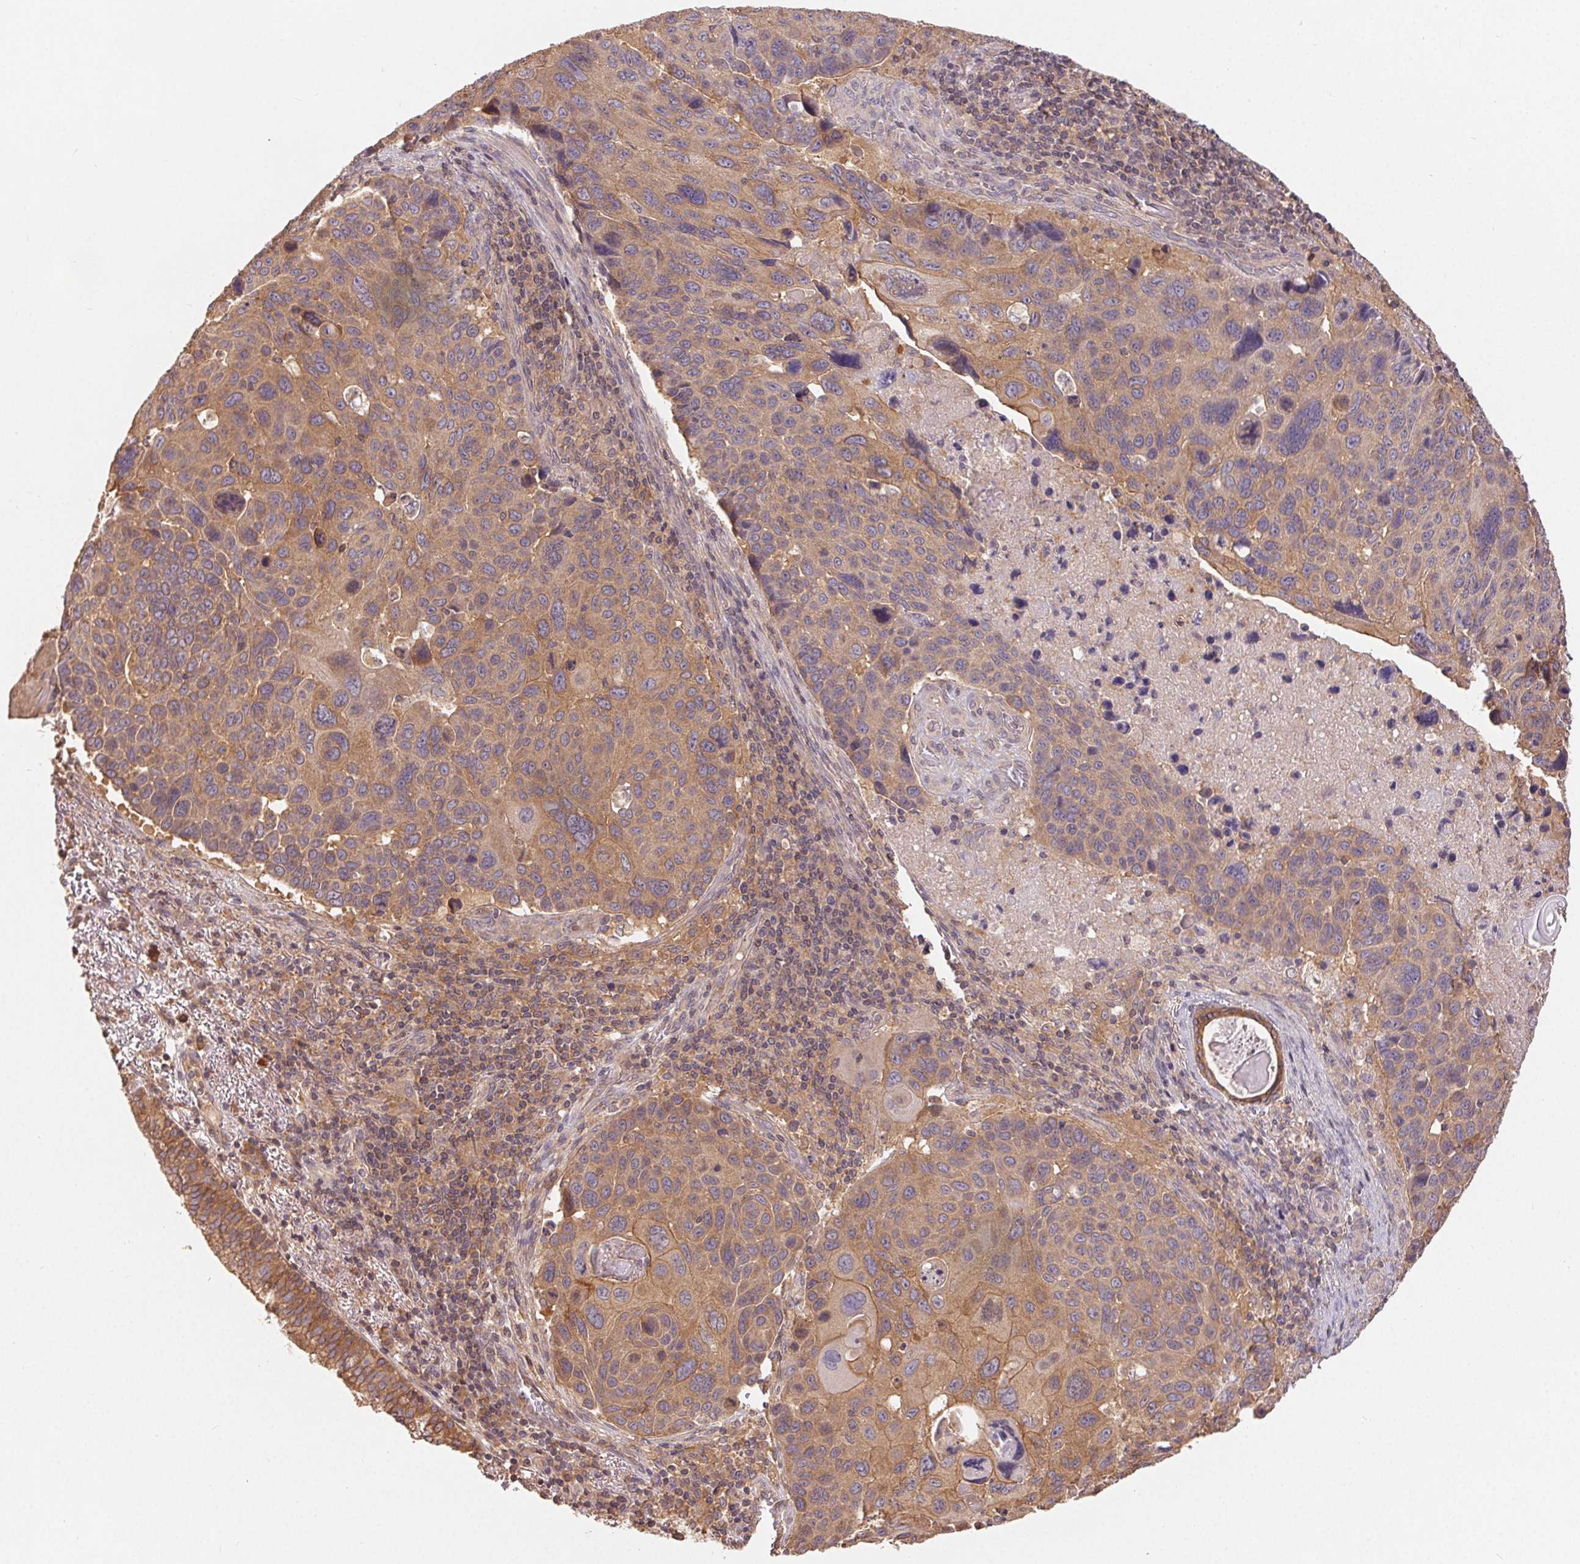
{"staining": {"intensity": "moderate", "quantity": "25%-75%", "location": "cytoplasmic/membranous"}, "tissue": "lung cancer", "cell_type": "Tumor cells", "image_type": "cancer", "snomed": [{"axis": "morphology", "description": "Squamous cell carcinoma, NOS"}, {"axis": "topography", "description": "Lung"}], "caption": "There is medium levels of moderate cytoplasmic/membranous staining in tumor cells of lung cancer, as demonstrated by immunohistochemical staining (brown color).", "gene": "MAPKAPK2", "patient": {"sex": "male", "age": 68}}